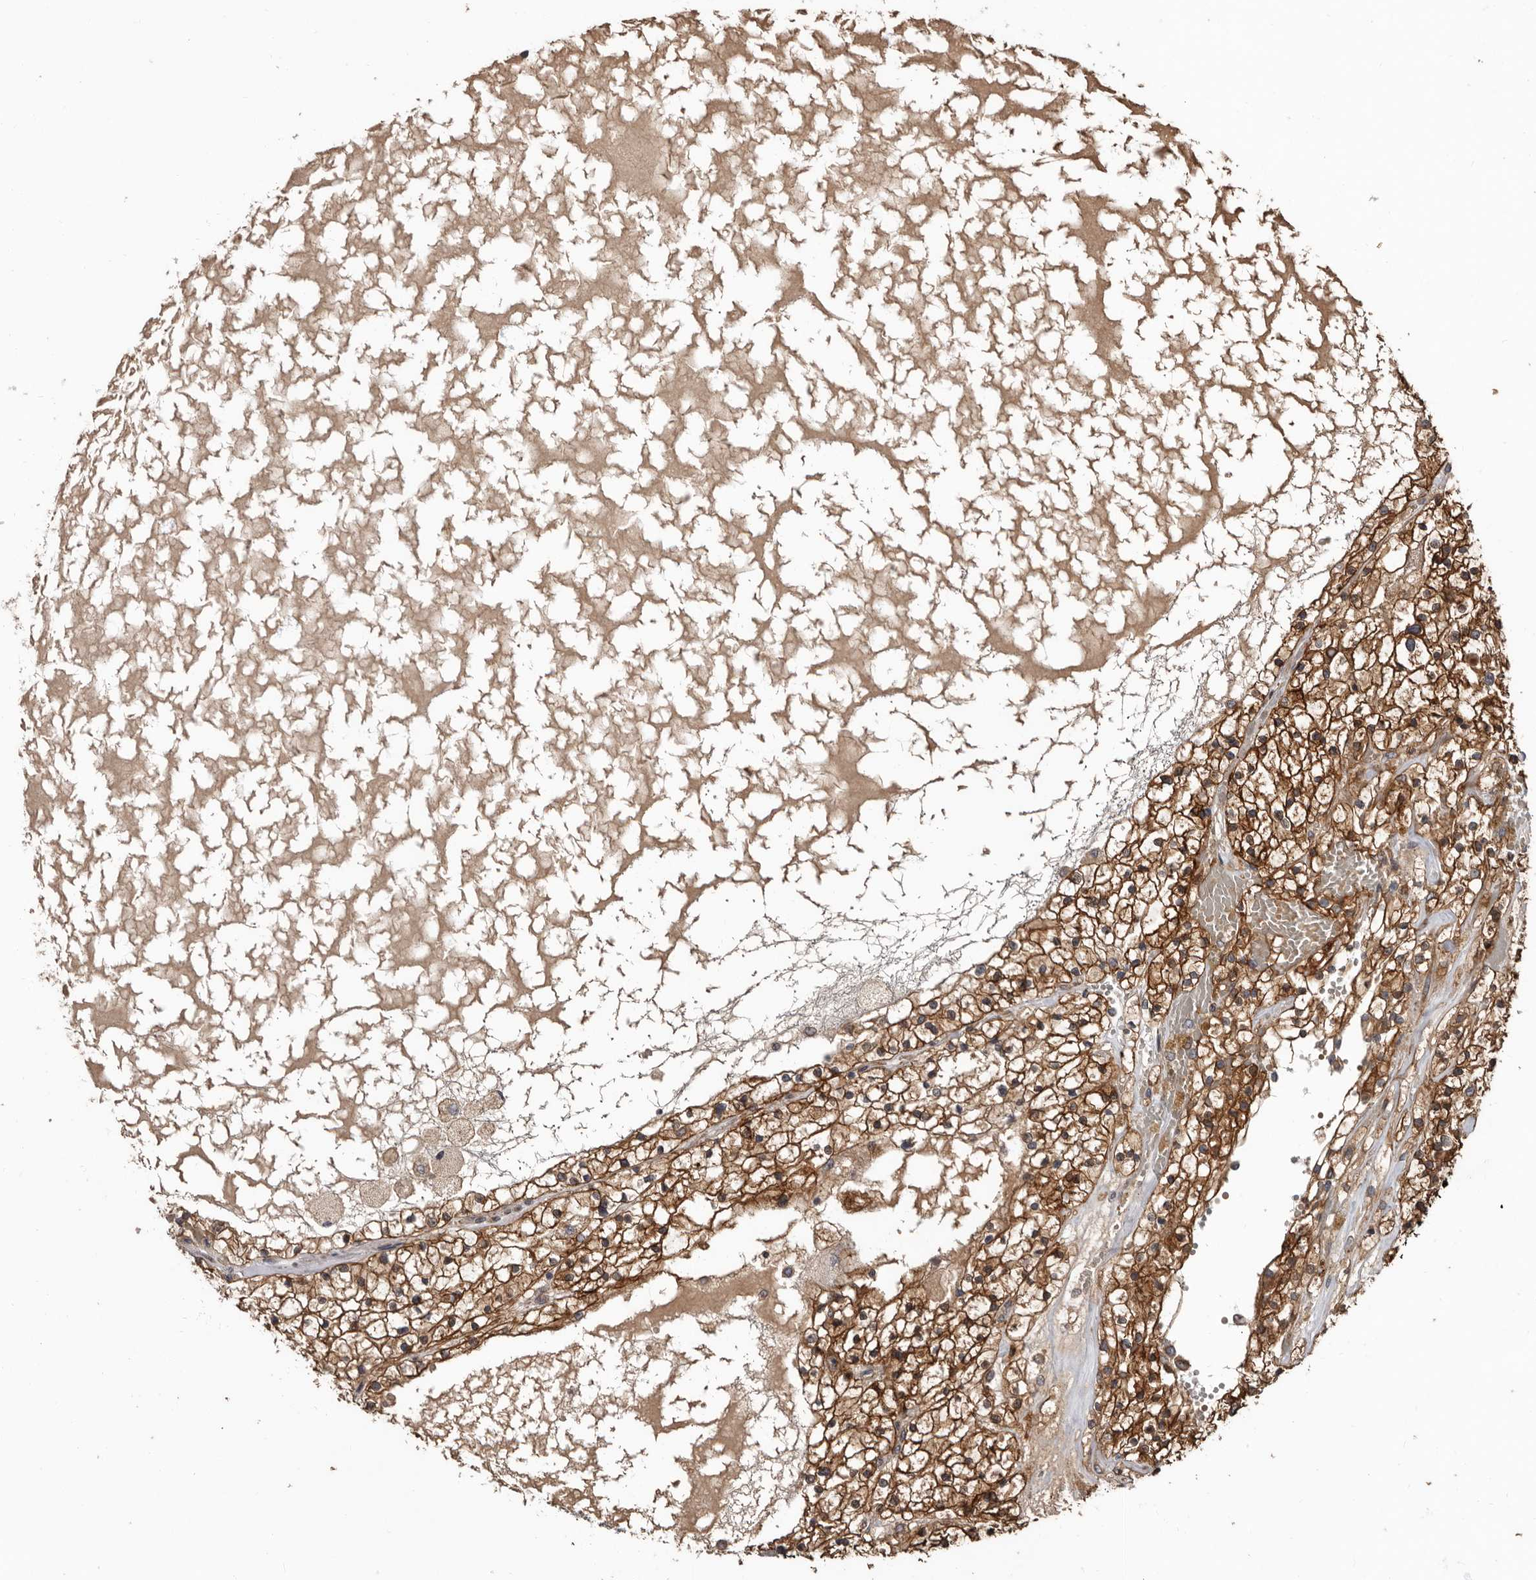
{"staining": {"intensity": "moderate", "quantity": ">75%", "location": "cytoplasmic/membranous"}, "tissue": "renal cancer", "cell_type": "Tumor cells", "image_type": "cancer", "snomed": [{"axis": "morphology", "description": "Normal tissue, NOS"}, {"axis": "morphology", "description": "Adenocarcinoma, NOS"}, {"axis": "topography", "description": "Kidney"}], "caption": "Tumor cells reveal medium levels of moderate cytoplasmic/membranous positivity in about >75% of cells in adenocarcinoma (renal).", "gene": "ARHGEF5", "patient": {"sex": "male", "age": 68}}